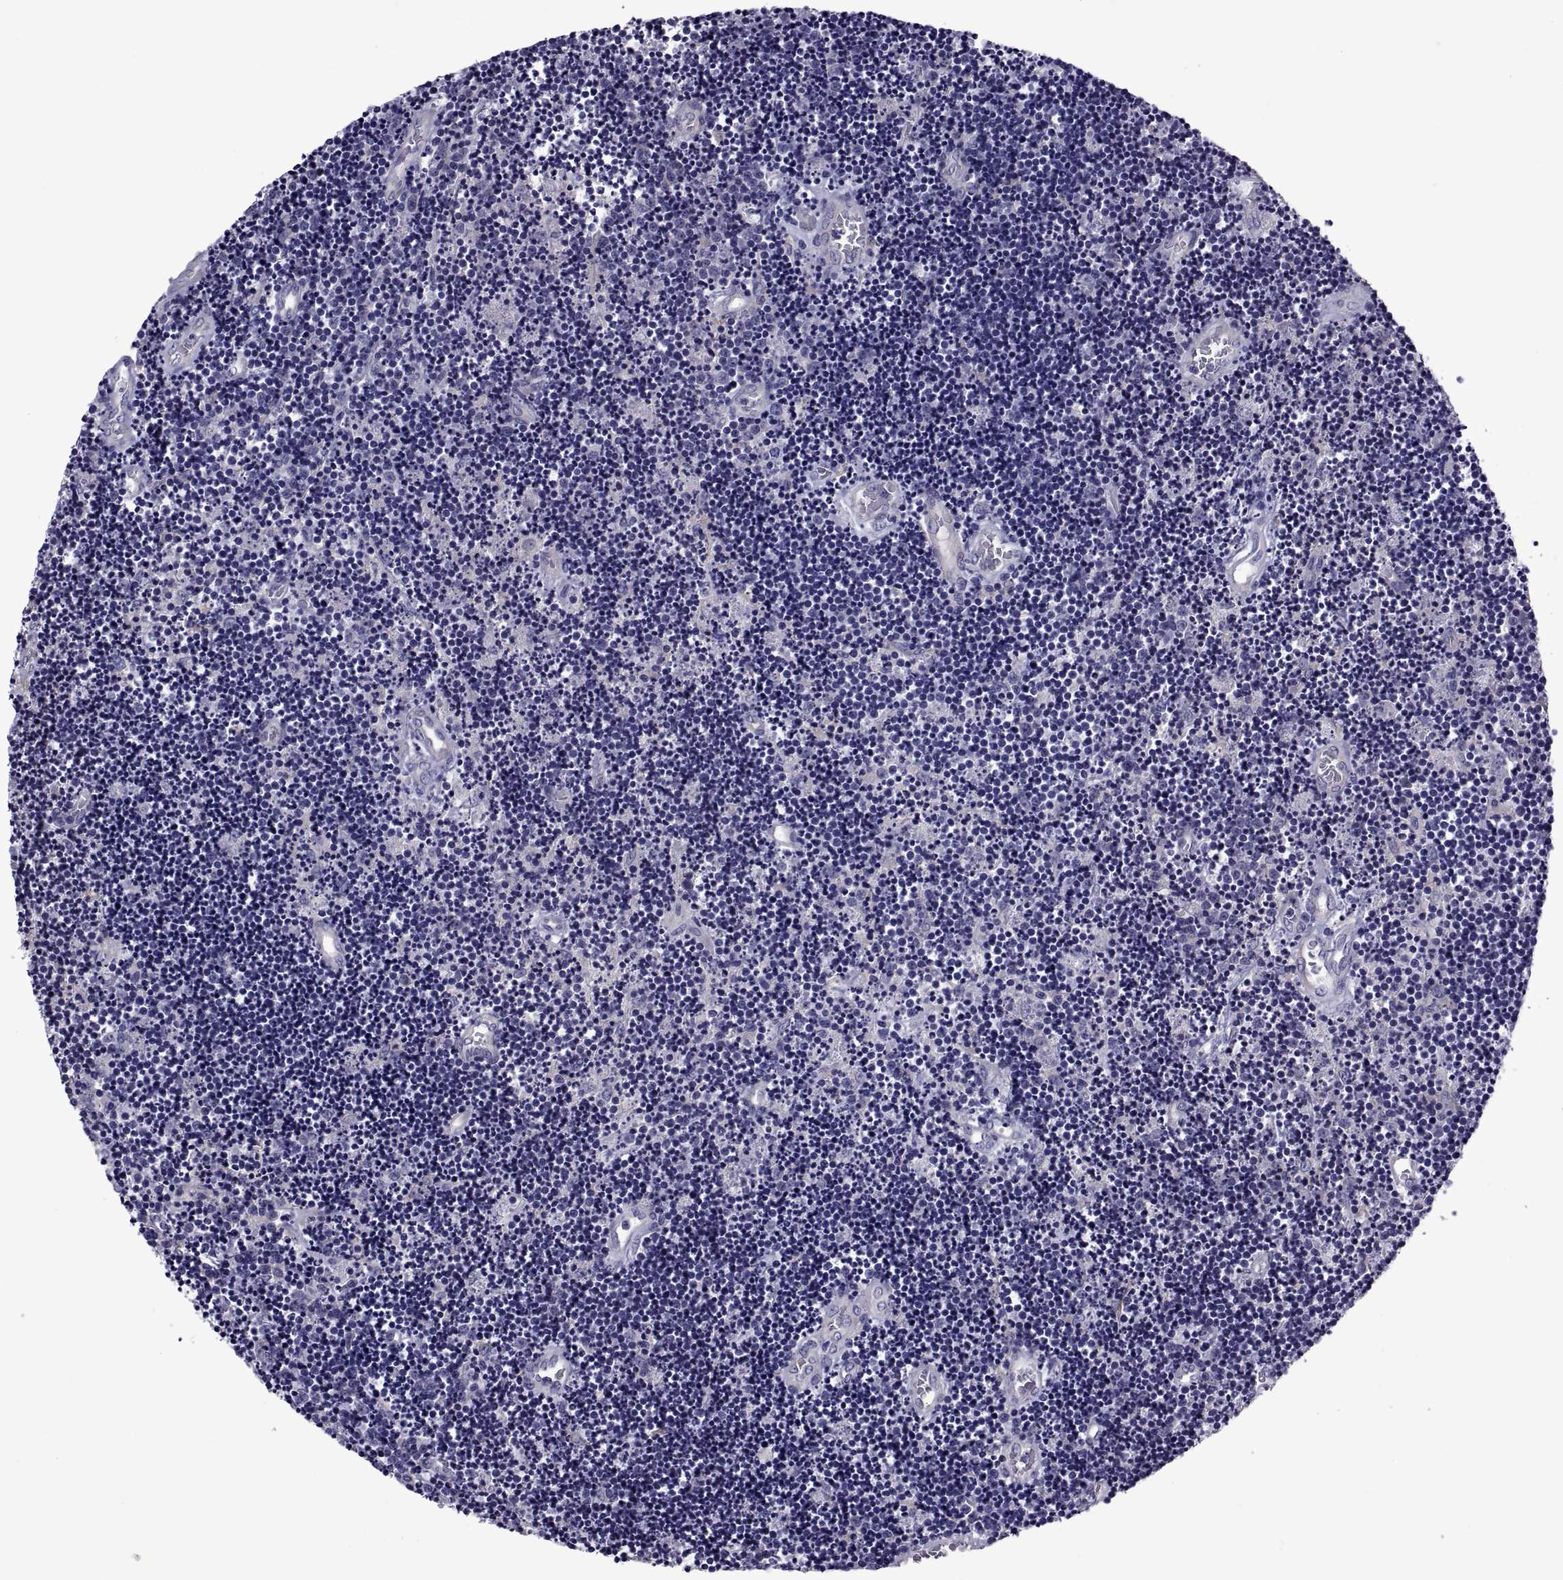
{"staining": {"intensity": "negative", "quantity": "none", "location": "none"}, "tissue": "lymphoma", "cell_type": "Tumor cells", "image_type": "cancer", "snomed": [{"axis": "morphology", "description": "Malignant lymphoma, non-Hodgkin's type, Low grade"}, {"axis": "topography", "description": "Brain"}], "caption": "This is an immunohistochemistry photomicrograph of lymphoma. There is no positivity in tumor cells.", "gene": "TMC3", "patient": {"sex": "female", "age": 66}}